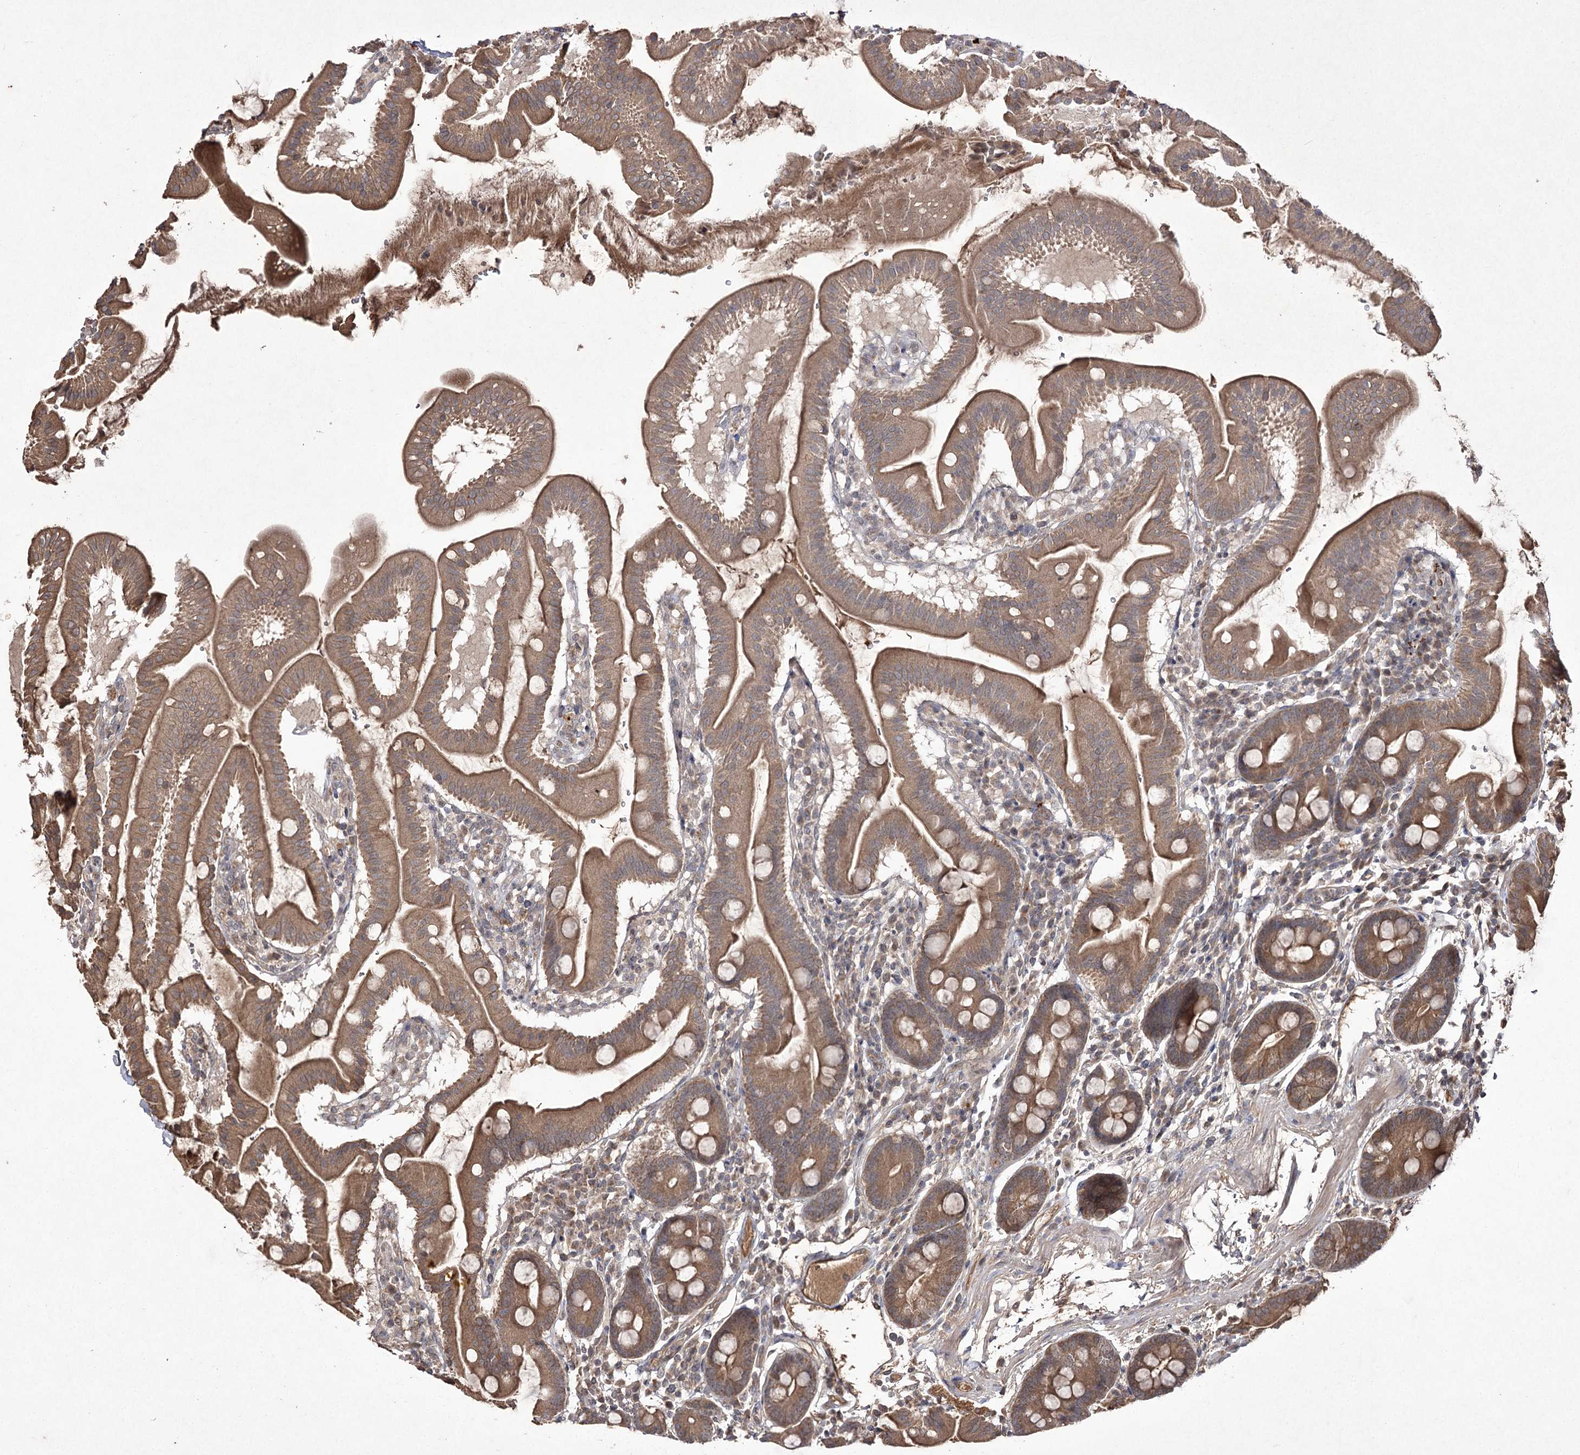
{"staining": {"intensity": "moderate", "quantity": ">75%", "location": "cytoplasmic/membranous"}, "tissue": "duodenum", "cell_type": "Glandular cells", "image_type": "normal", "snomed": [{"axis": "morphology", "description": "Normal tissue, NOS"}, {"axis": "morphology", "description": "Adenocarcinoma, NOS"}, {"axis": "topography", "description": "Pancreas"}, {"axis": "topography", "description": "Duodenum"}], "caption": "This is an image of immunohistochemistry (IHC) staining of benign duodenum, which shows moderate positivity in the cytoplasmic/membranous of glandular cells.", "gene": "FANCL", "patient": {"sex": "male", "age": 50}}